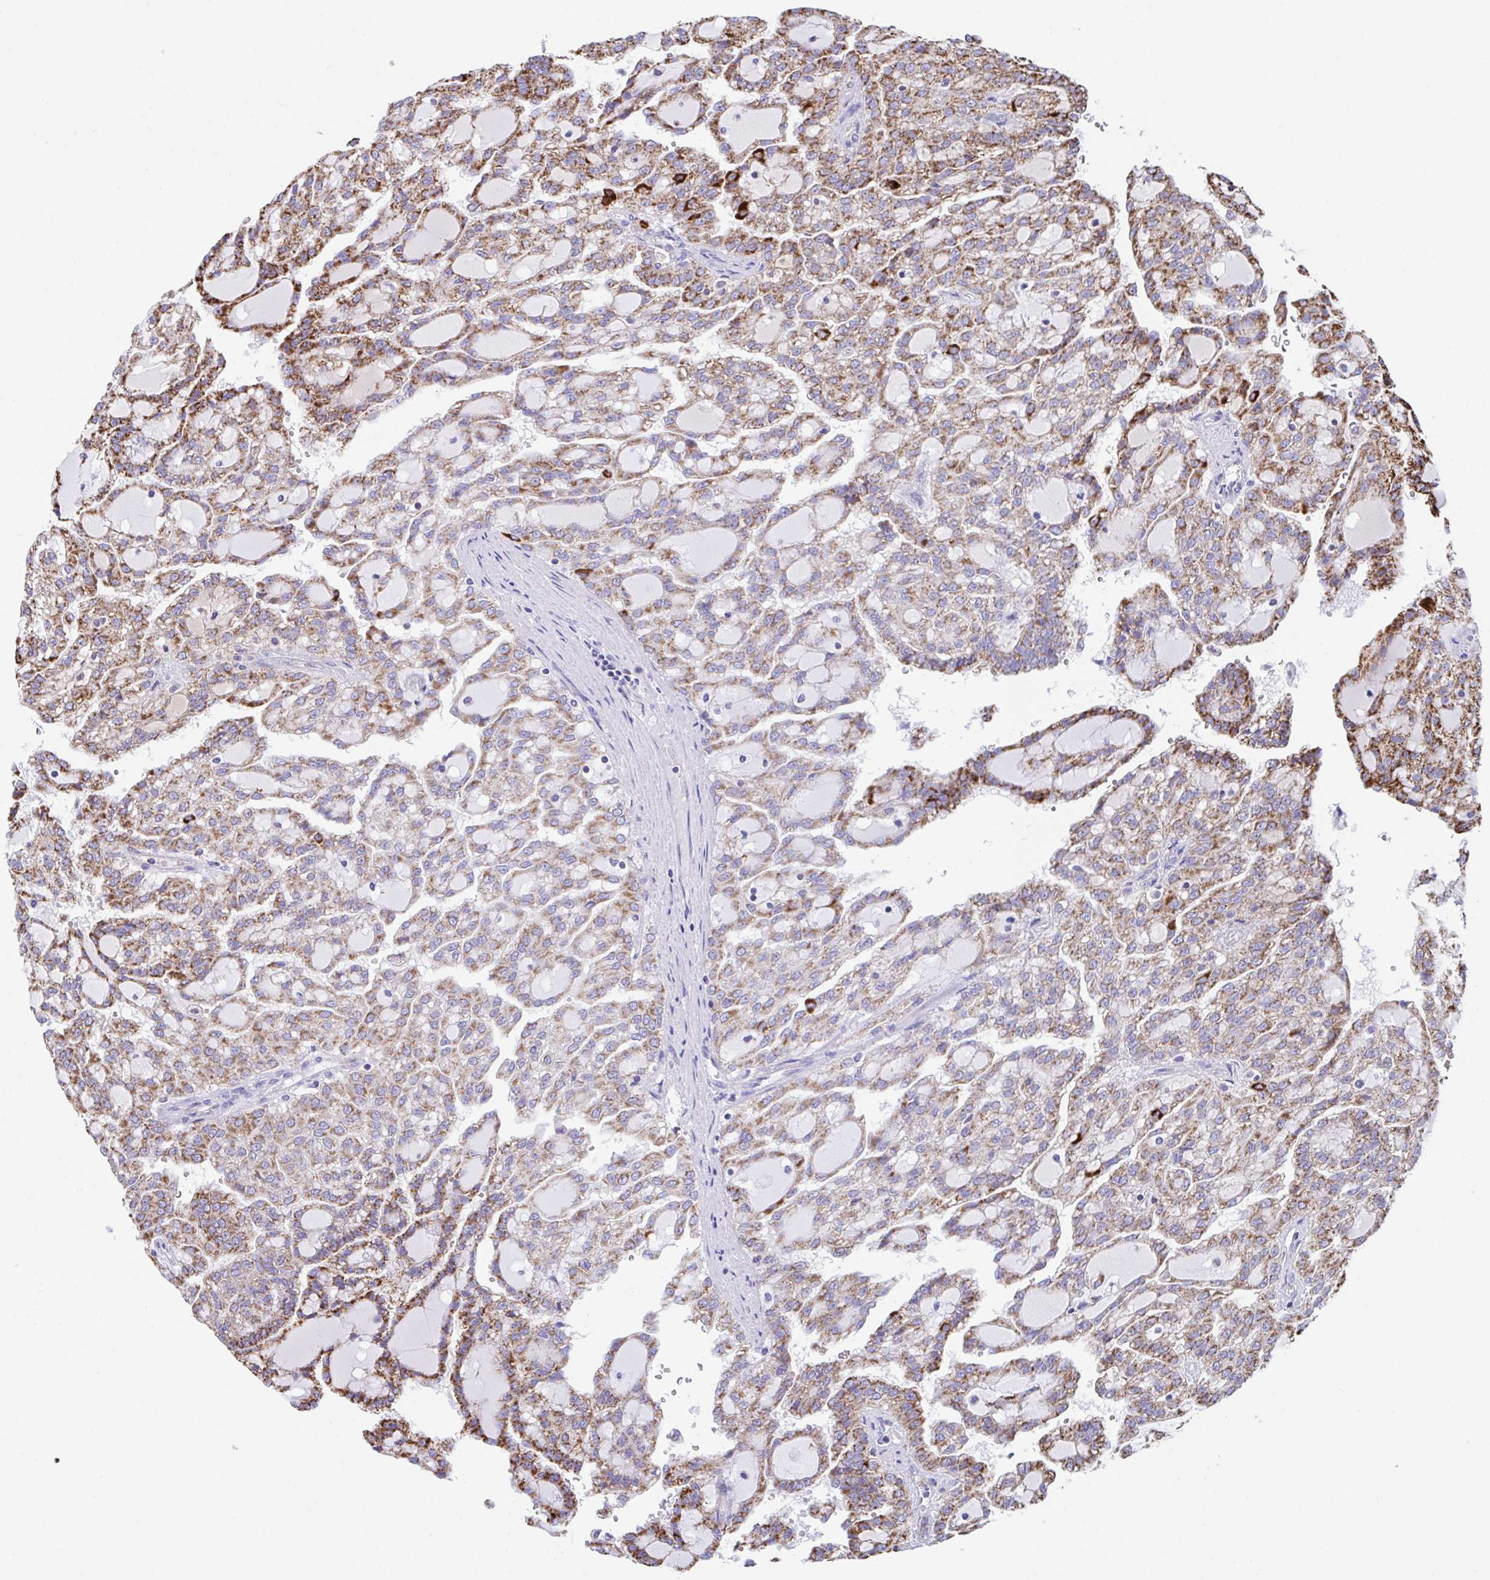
{"staining": {"intensity": "moderate", "quantity": "25%-75%", "location": "cytoplasmic/membranous"}, "tissue": "renal cancer", "cell_type": "Tumor cells", "image_type": "cancer", "snomed": [{"axis": "morphology", "description": "Adenocarcinoma, NOS"}, {"axis": "topography", "description": "Kidney"}], "caption": "IHC of renal adenocarcinoma displays medium levels of moderate cytoplasmic/membranous staining in about 25%-75% of tumor cells. The staining was performed using DAB to visualize the protein expression in brown, while the nuclei were stained in blue with hematoxylin (Magnification: 20x).", "gene": "PCMTD2", "patient": {"sex": "male", "age": 63}}